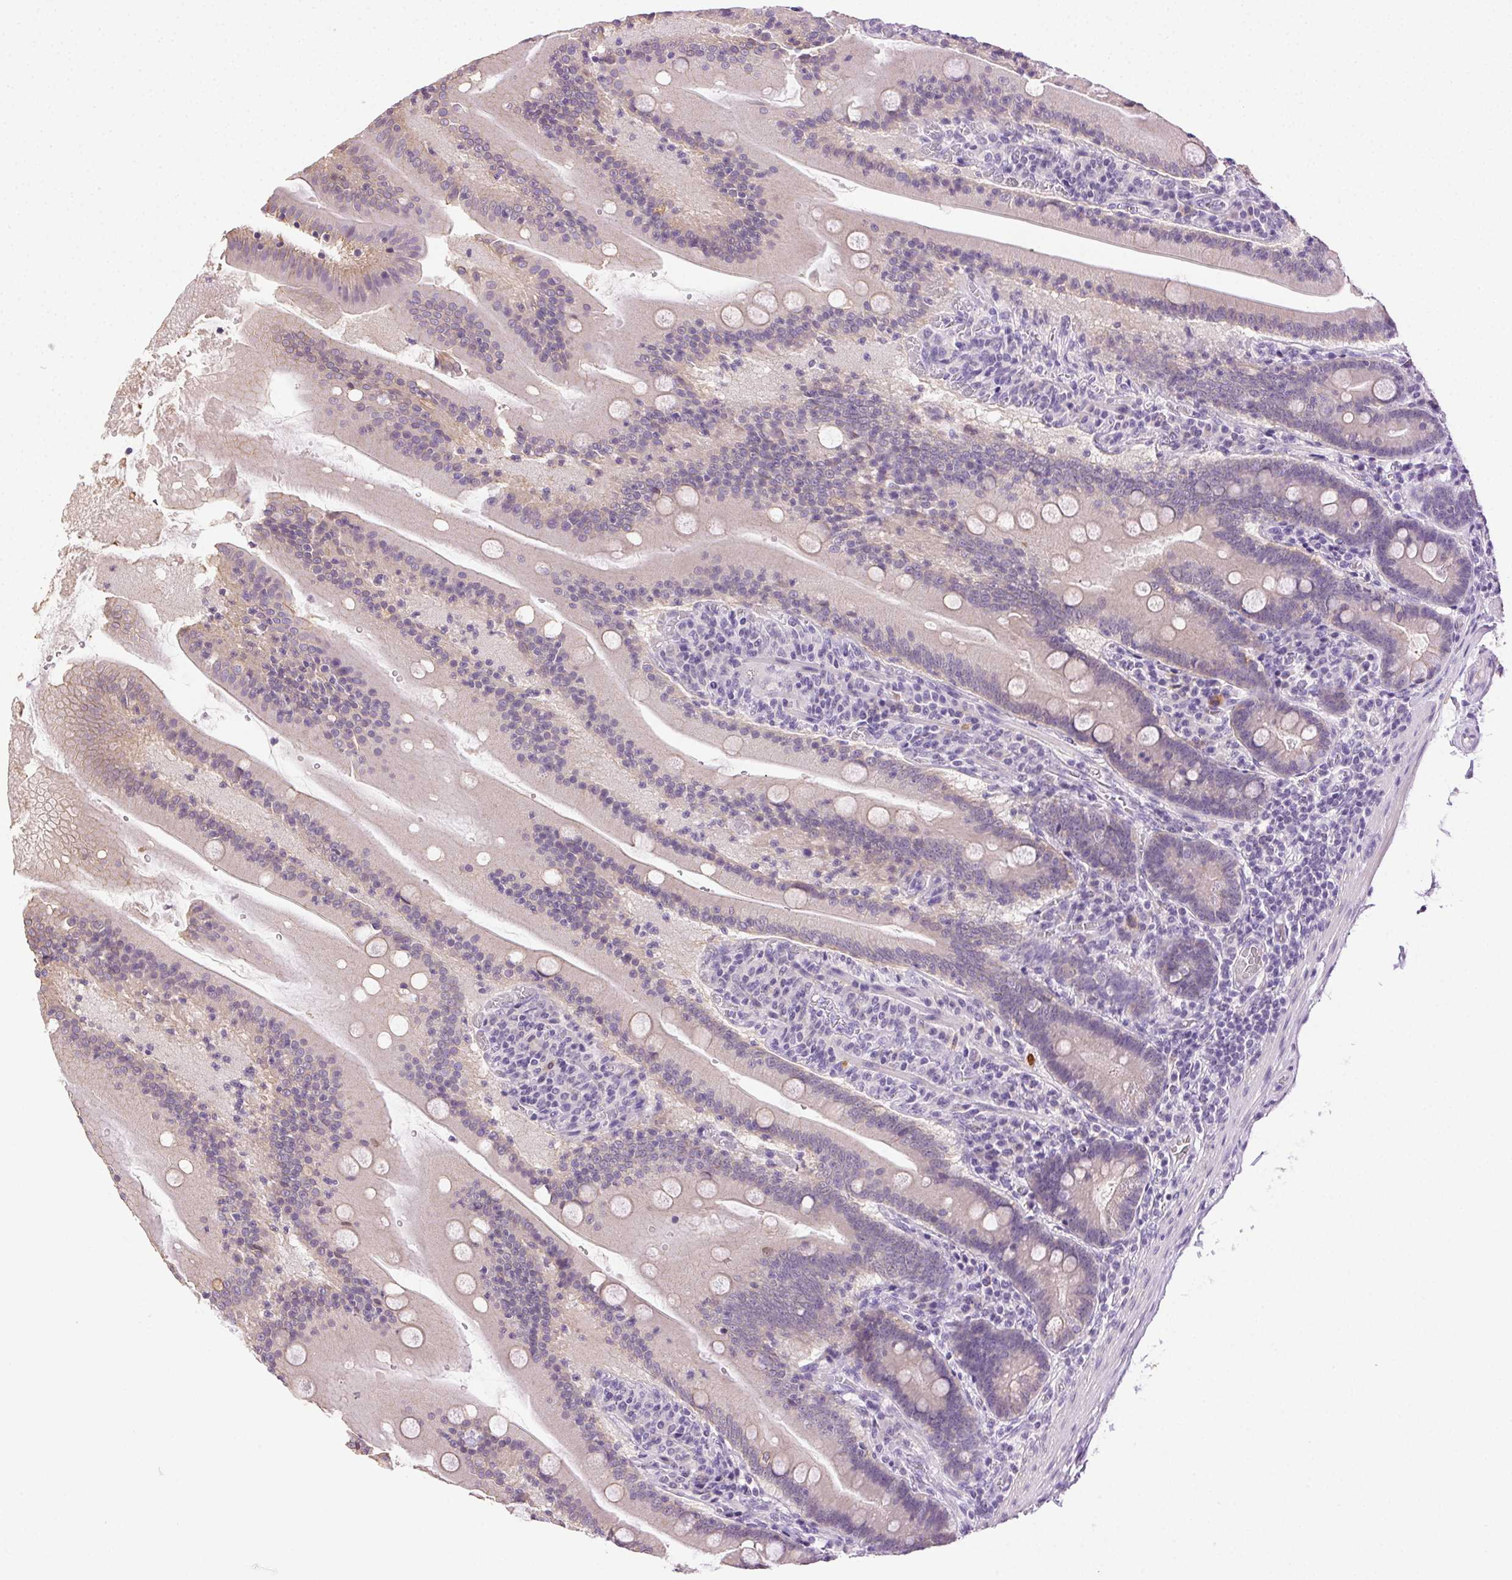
{"staining": {"intensity": "negative", "quantity": "none", "location": "none"}, "tissue": "small intestine", "cell_type": "Glandular cells", "image_type": "normal", "snomed": [{"axis": "morphology", "description": "Normal tissue, NOS"}, {"axis": "topography", "description": "Small intestine"}], "caption": "This is an IHC micrograph of unremarkable small intestine. There is no staining in glandular cells.", "gene": "CLDN10", "patient": {"sex": "male", "age": 37}}